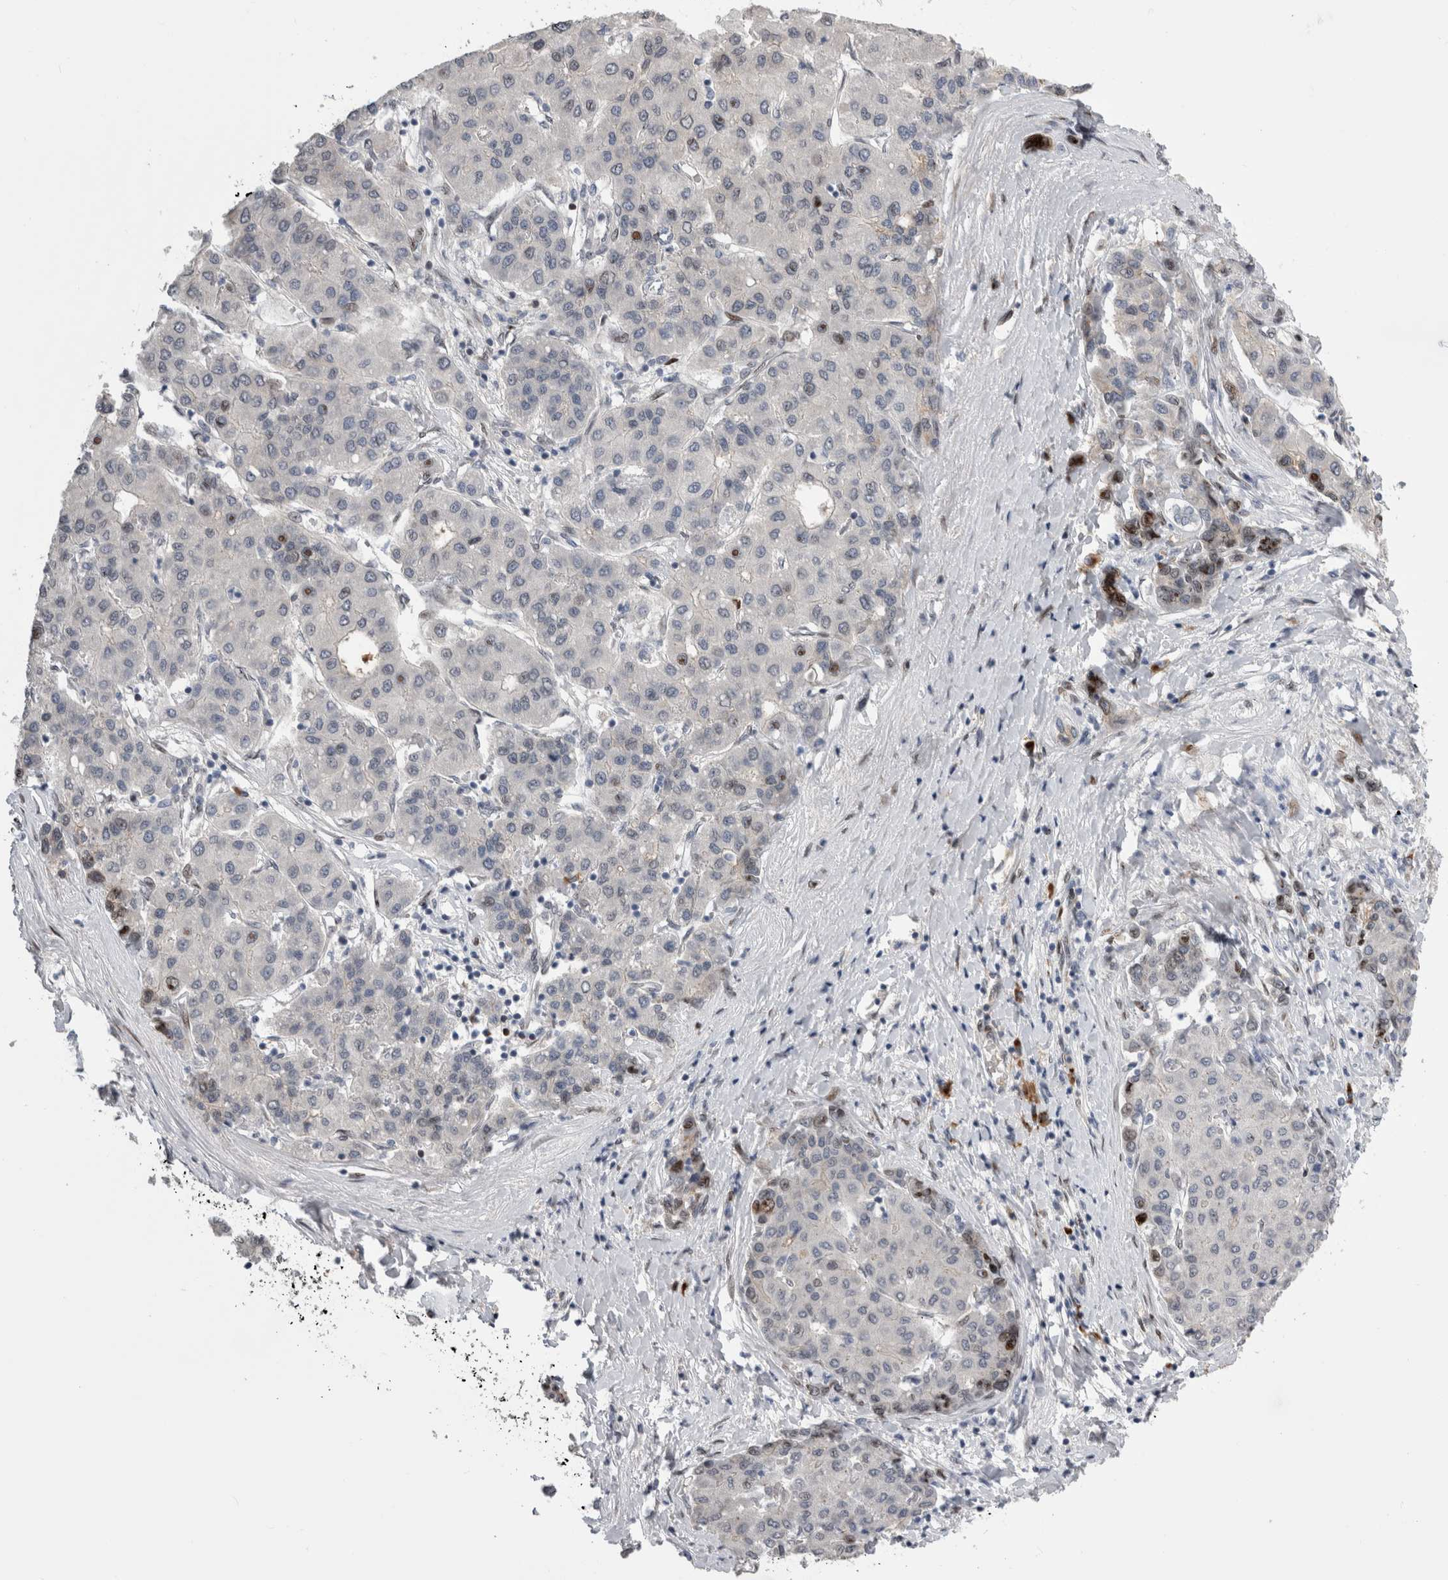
{"staining": {"intensity": "weak", "quantity": "<25%", "location": "nuclear"}, "tissue": "liver cancer", "cell_type": "Tumor cells", "image_type": "cancer", "snomed": [{"axis": "morphology", "description": "Carcinoma, Hepatocellular, NOS"}, {"axis": "topography", "description": "Liver"}], "caption": "Immunohistochemistry photomicrograph of neoplastic tissue: human liver cancer (hepatocellular carcinoma) stained with DAB demonstrates no significant protein expression in tumor cells.", "gene": "DMTN", "patient": {"sex": "male", "age": 65}}